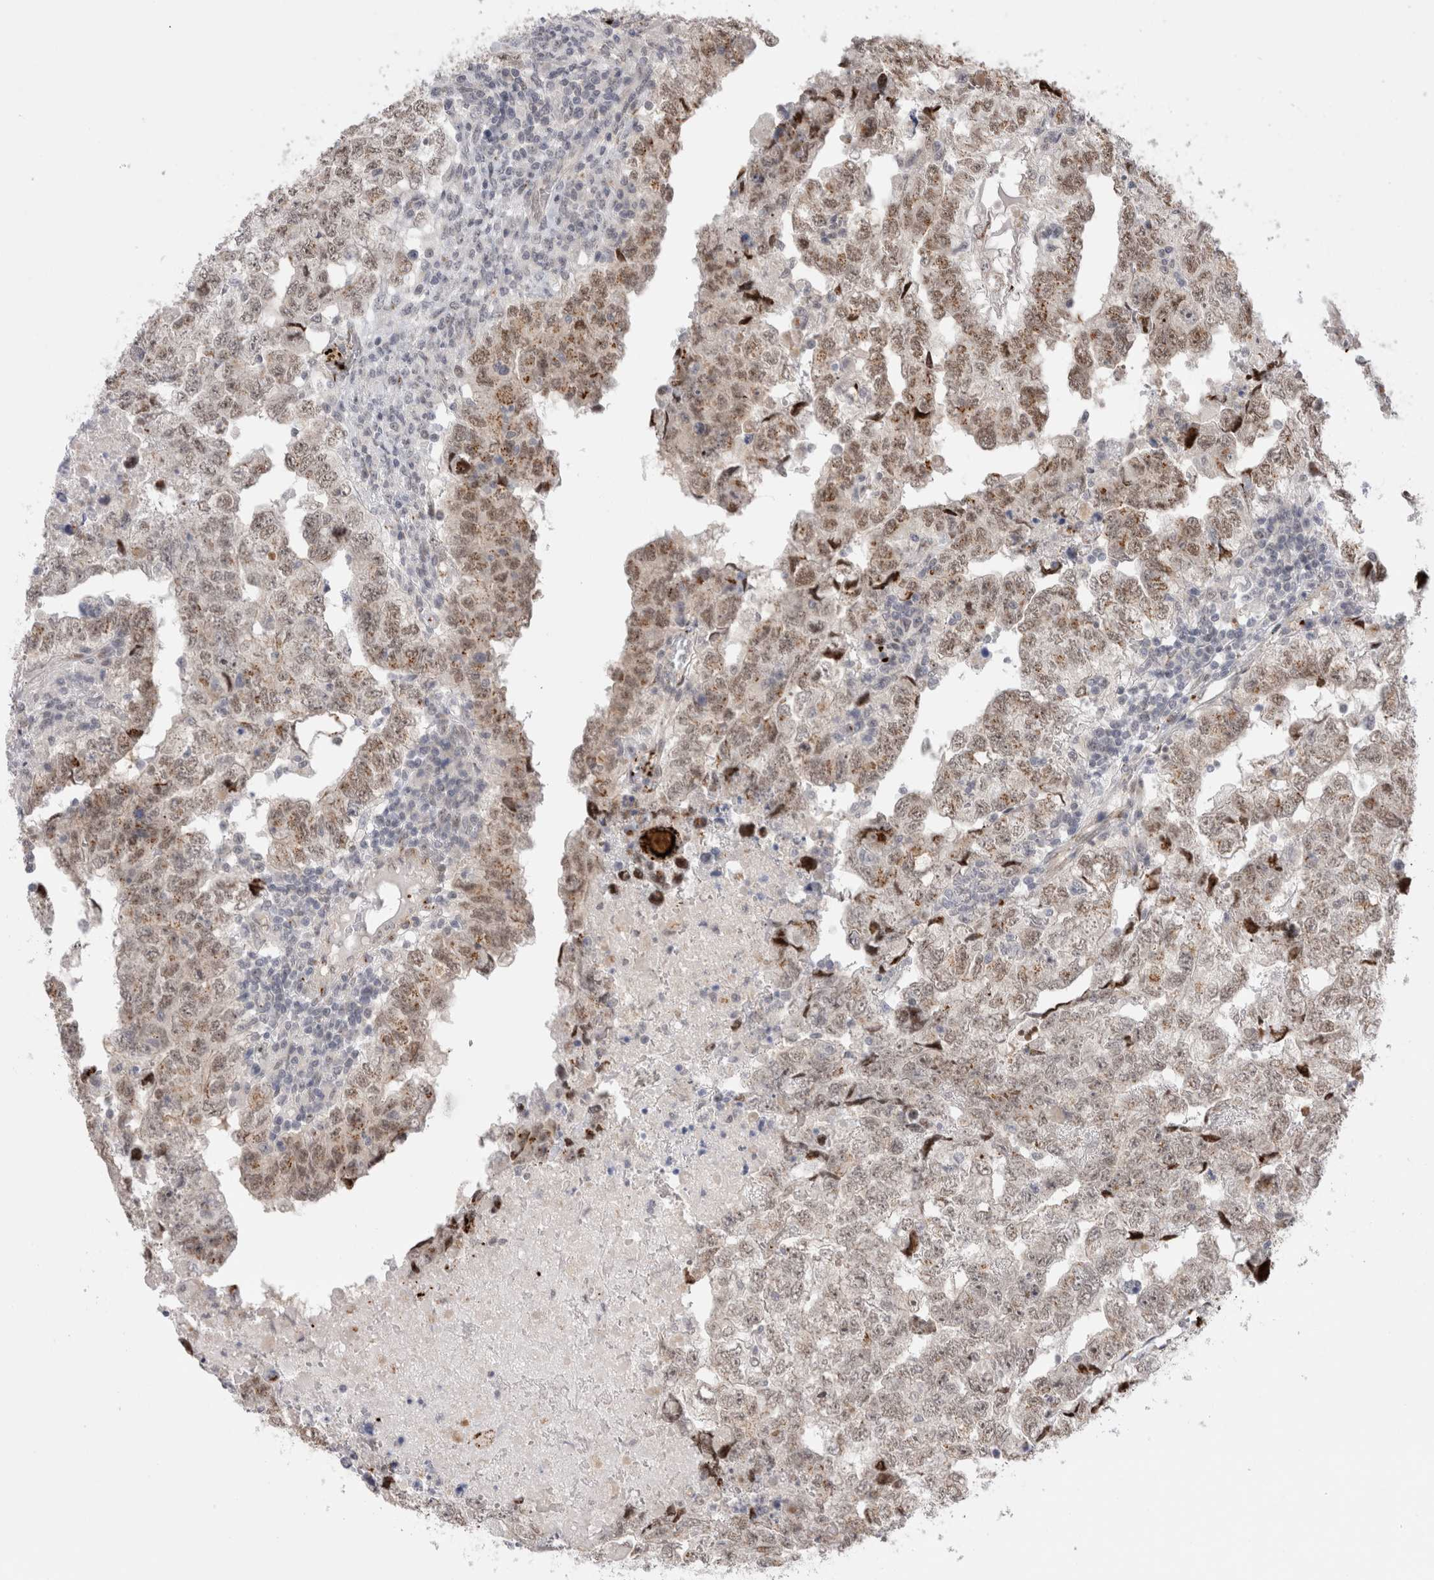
{"staining": {"intensity": "weak", "quantity": ">75%", "location": "nuclear"}, "tissue": "testis cancer", "cell_type": "Tumor cells", "image_type": "cancer", "snomed": [{"axis": "morphology", "description": "Carcinoma, Embryonal, NOS"}, {"axis": "topography", "description": "Testis"}], "caption": "DAB (3,3'-diaminobenzidine) immunohistochemical staining of human testis cancer displays weak nuclear protein staining in about >75% of tumor cells. The protein is shown in brown color, while the nuclei are stained blue.", "gene": "VPS28", "patient": {"sex": "male", "age": 36}}